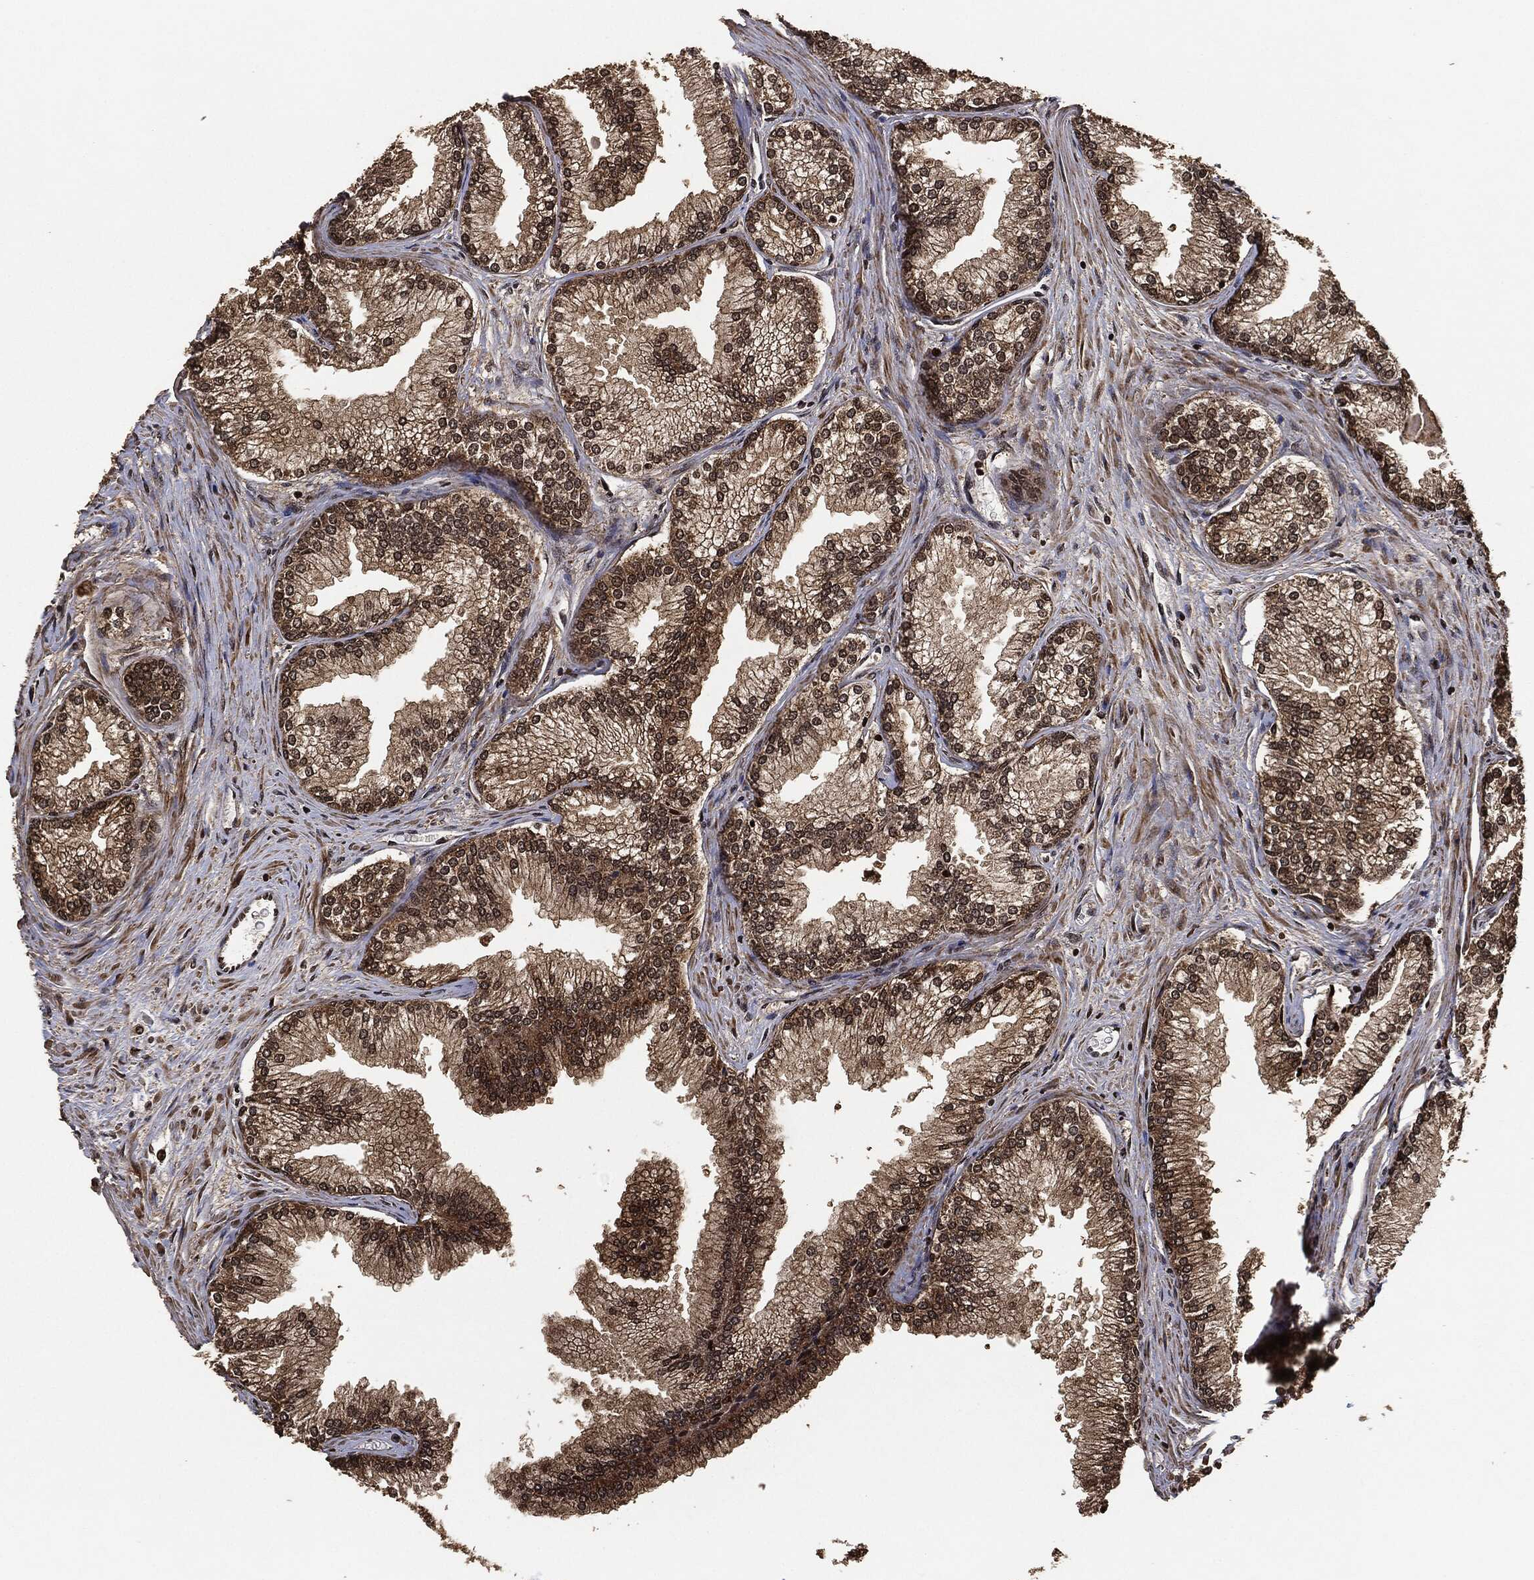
{"staining": {"intensity": "moderate", "quantity": ">75%", "location": "cytoplasmic/membranous,nuclear"}, "tissue": "prostate", "cell_type": "Glandular cells", "image_type": "normal", "snomed": [{"axis": "morphology", "description": "Normal tissue, NOS"}, {"axis": "topography", "description": "Prostate"}], "caption": "Moderate cytoplasmic/membranous,nuclear protein expression is appreciated in about >75% of glandular cells in prostate. (DAB IHC, brown staining for protein, blue staining for nuclei).", "gene": "PDK1", "patient": {"sex": "male", "age": 72}}